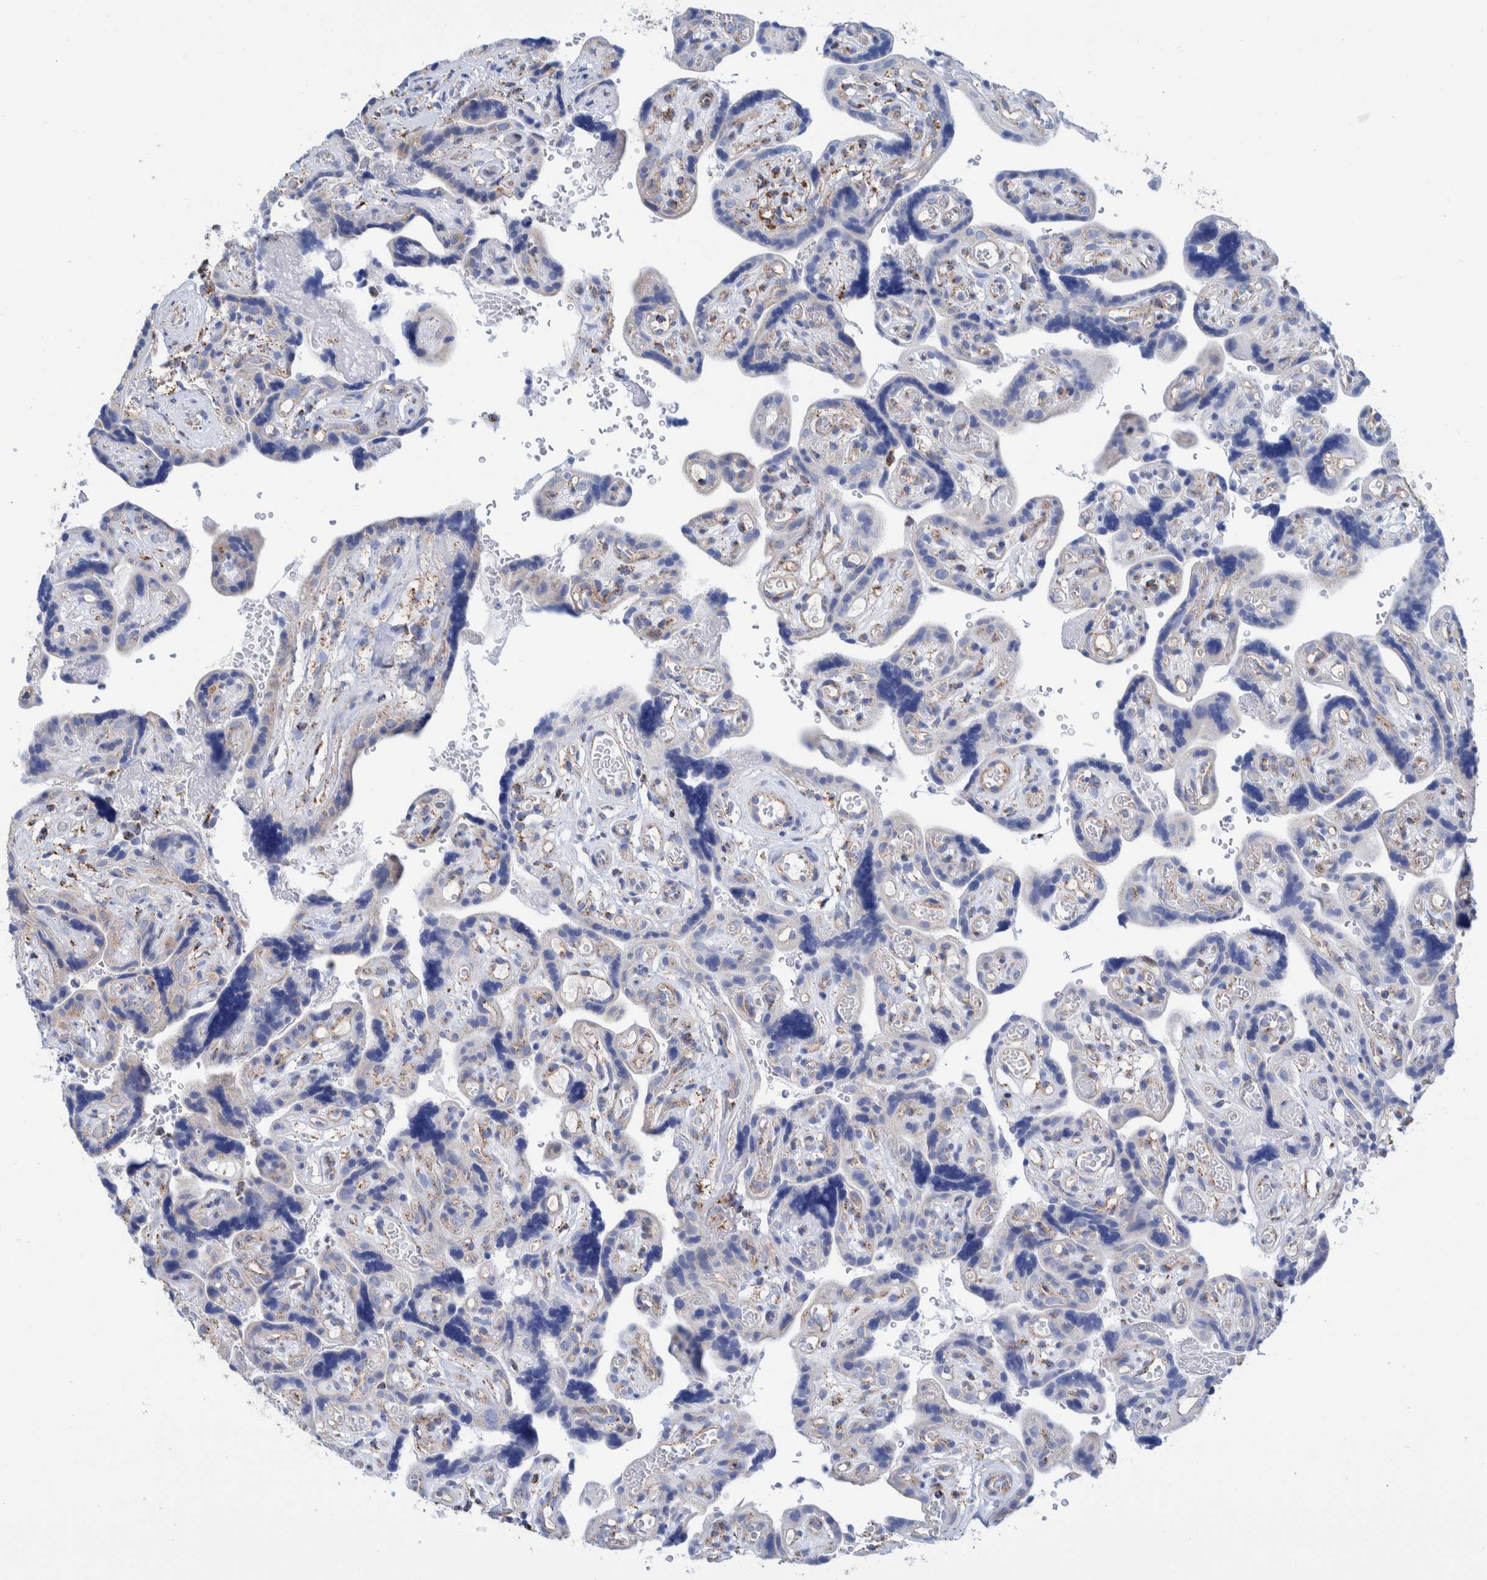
{"staining": {"intensity": "weak", "quantity": "25%-75%", "location": "cytoplasmic/membranous"}, "tissue": "placenta", "cell_type": "Decidual cells", "image_type": "normal", "snomed": [{"axis": "morphology", "description": "Normal tissue, NOS"}, {"axis": "topography", "description": "Placenta"}], "caption": "Immunohistochemical staining of unremarkable placenta shows 25%-75% levels of weak cytoplasmic/membranous protein staining in about 25%-75% of decidual cells. The protein is stained brown, and the nuclei are stained in blue (DAB (3,3'-diaminobenzidine) IHC with brightfield microscopy, high magnification).", "gene": "DECR1", "patient": {"sex": "female", "age": 30}}